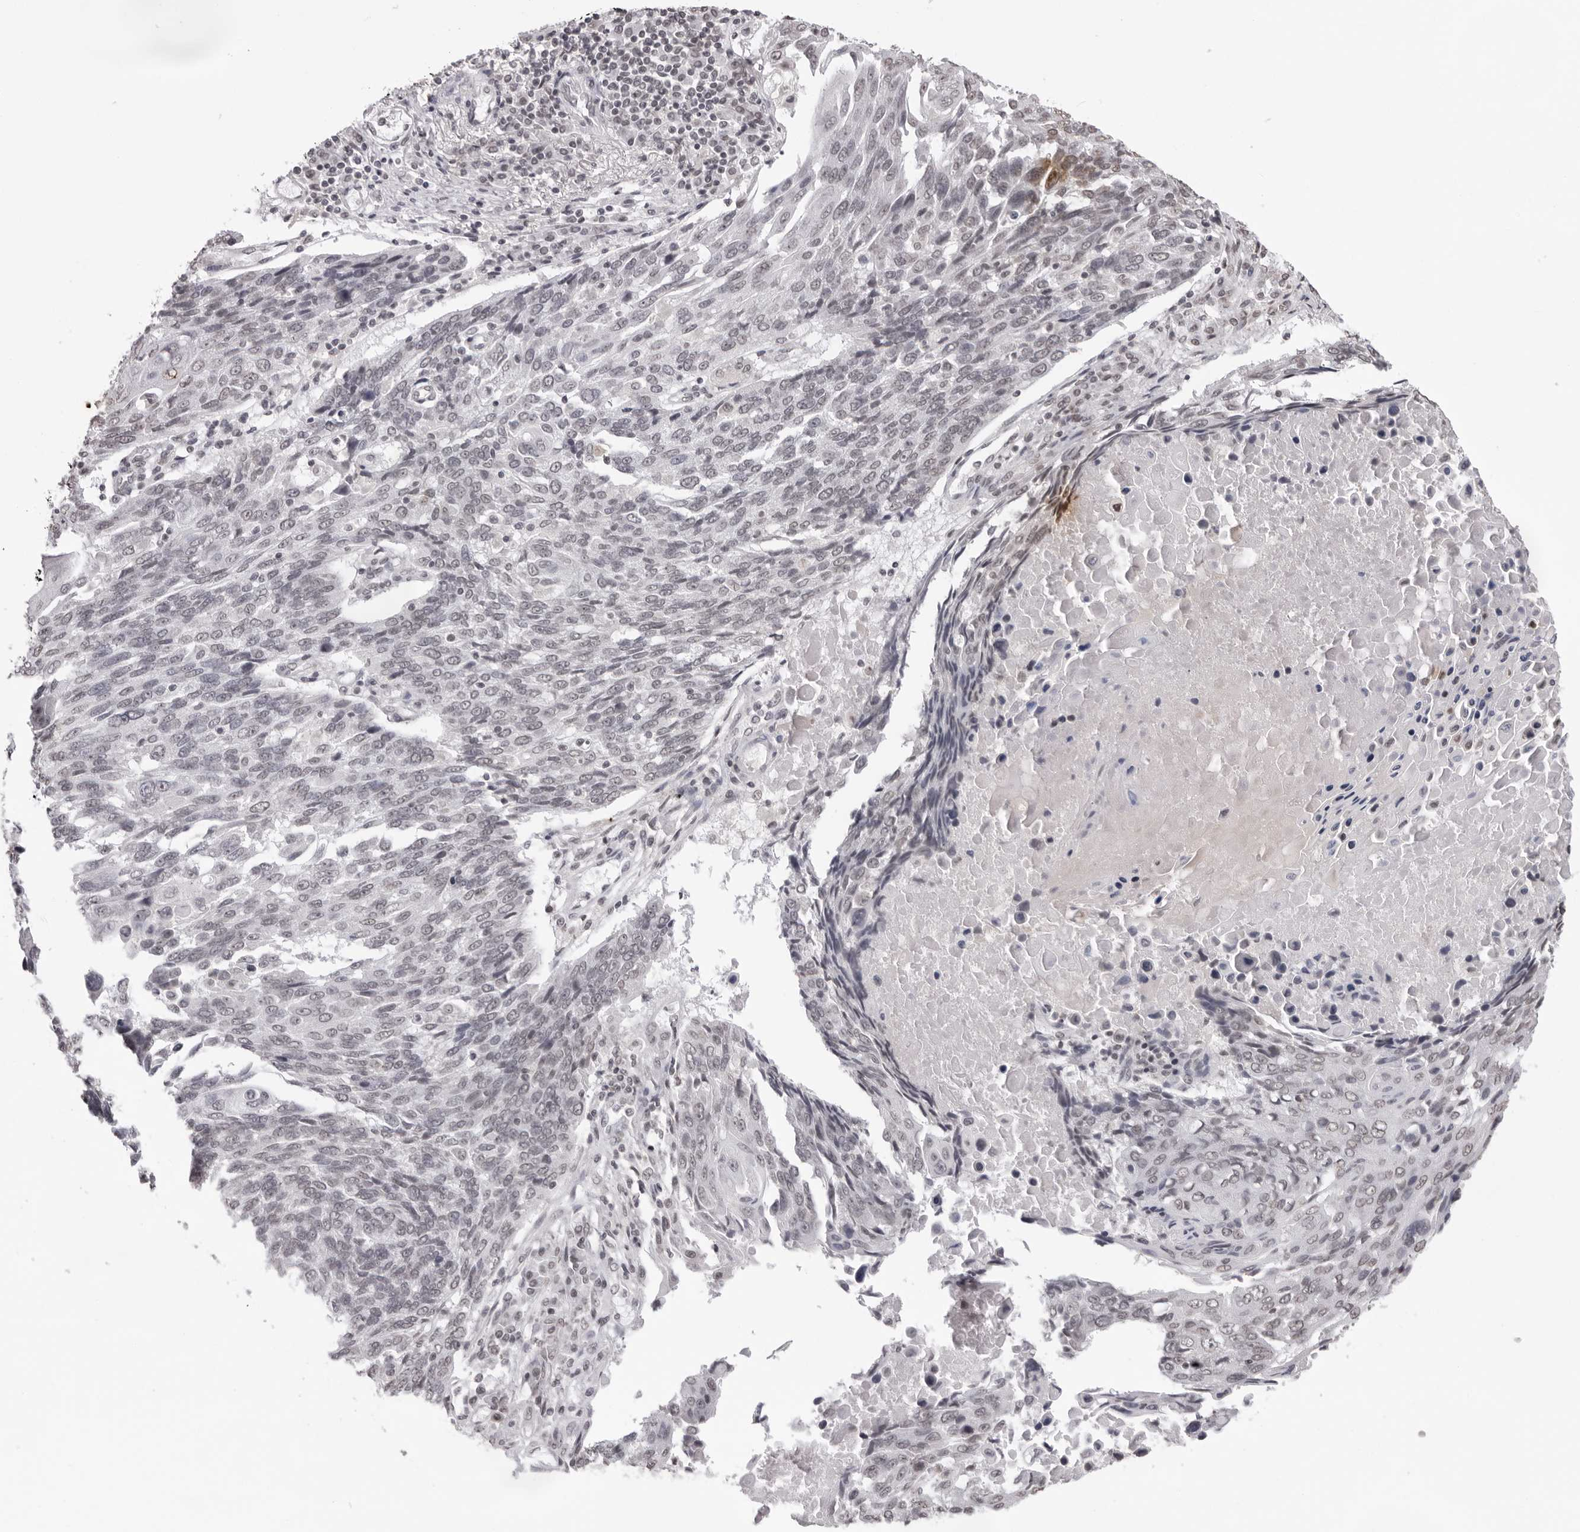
{"staining": {"intensity": "negative", "quantity": "none", "location": "none"}, "tissue": "lung cancer", "cell_type": "Tumor cells", "image_type": "cancer", "snomed": [{"axis": "morphology", "description": "Squamous cell carcinoma, NOS"}, {"axis": "topography", "description": "Lung"}], "caption": "Lung cancer was stained to show a protein in brown. There is no significant expression in tumor cells.", "gene": "NTM", "patient": {"sex": "male", "age": 66}}